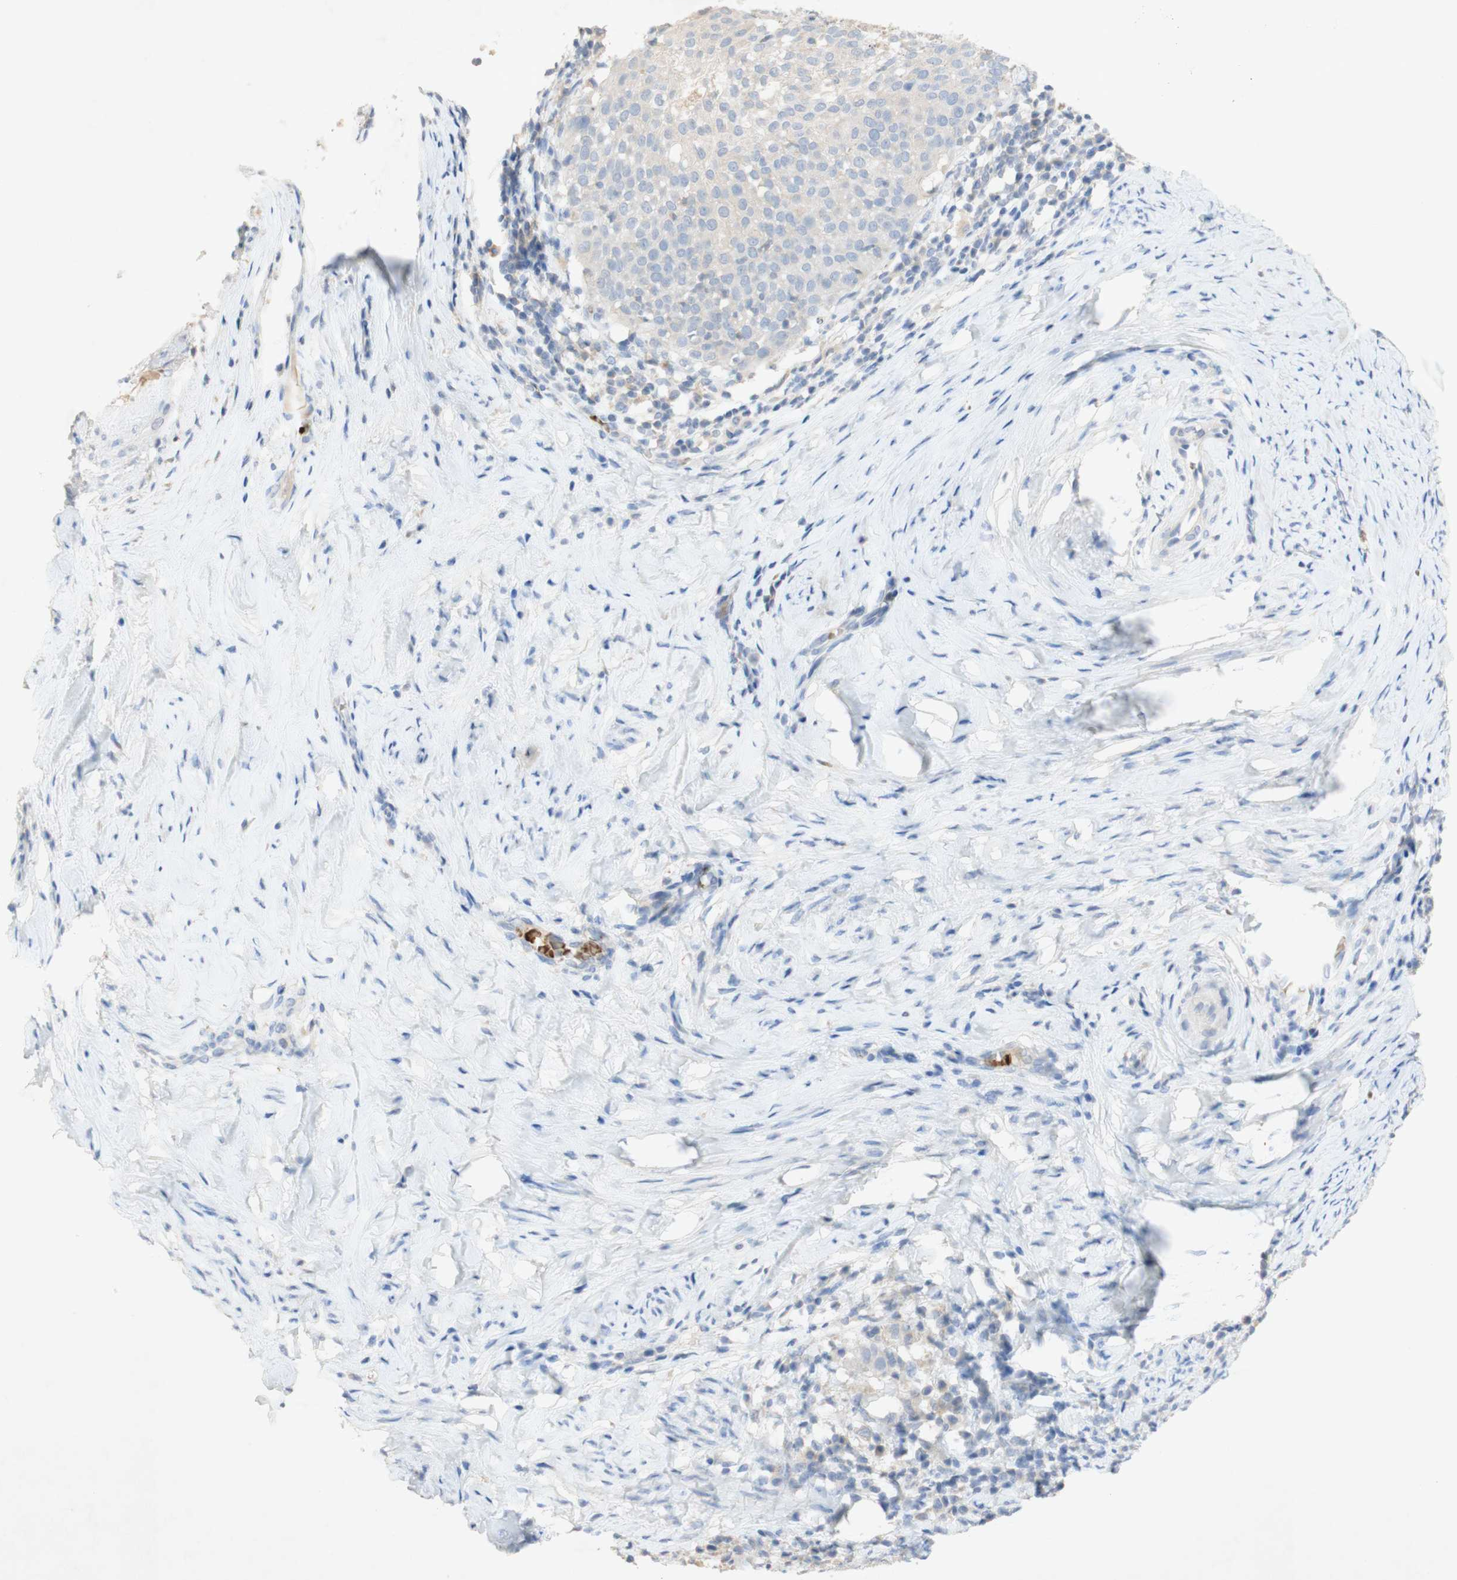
{"staining": {"intensity": "negative", "quantity": "none", "location": "none"}, "tissue": "cervical cancer", "cell_type": "Tumor cells", "image_type": "cancer", "snomed": [{"axis": "morphology", "description": "Squamous cell carcinoma, NOS"}, {"axis": "topography", "description": "Cervix"}], "caption": "Tumor cells show no significant protein expression in cervical squamous cell carcinoma.", "gene": "EPO", "patient": {"sex": "female", "age": 51}}